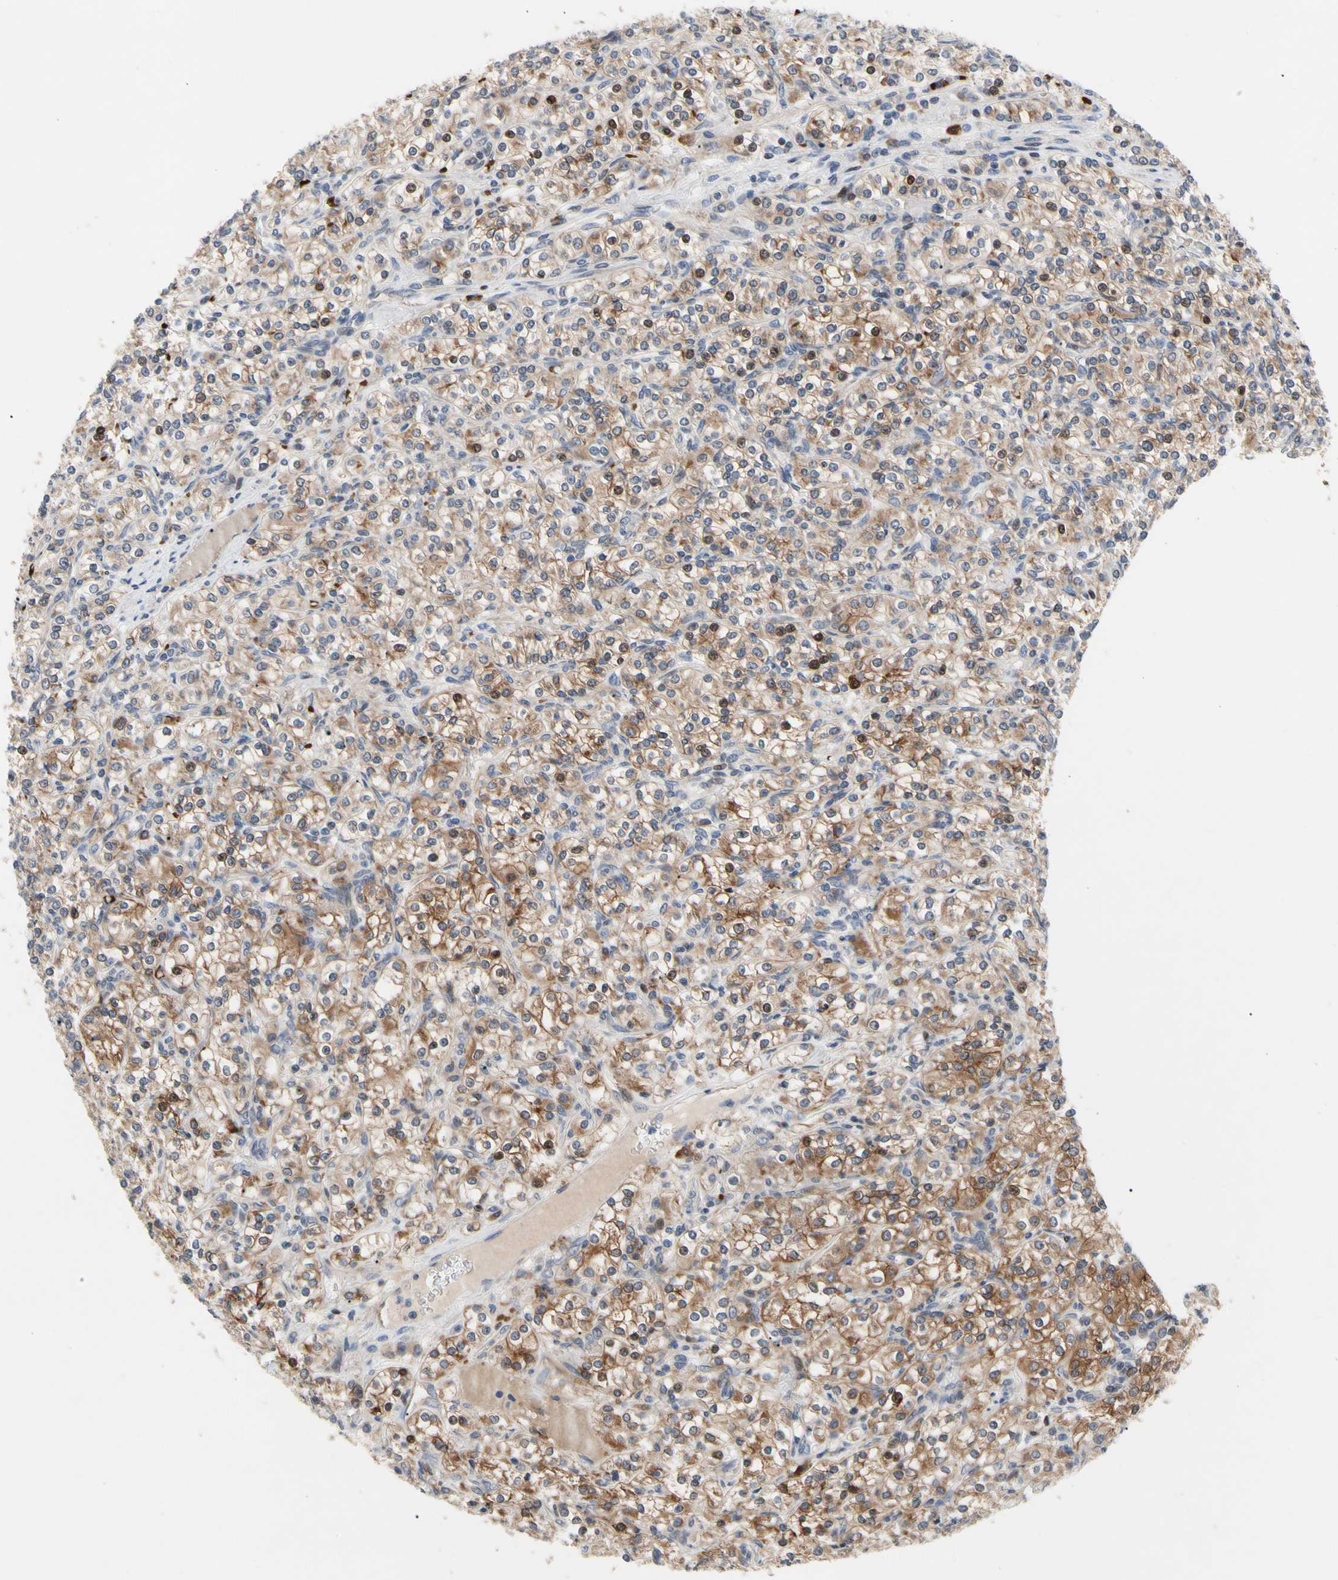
{"staining": {"intensity": "moderate", "quantity": "25%-75%", "location": "cytoplasmic/membranous,nuclear"}, "tissue": "renal cancer", "cell_type": "Tumor cells", "image_type": "cancer", "snomed": [{"axis": "morphology", "description": "Adenocarcinoma, NOS"}, {"axis": "topography", "description": "Kidney"}], "caption": "Tumor cells display medium levels of moderate cytoplasmic/membranous and nuclear expression in about 25%-75% of cells in human renal cancer (adenocarcinoma).", "gene": "HMGCR", "patient": {"sex": "male", "age": 77}}